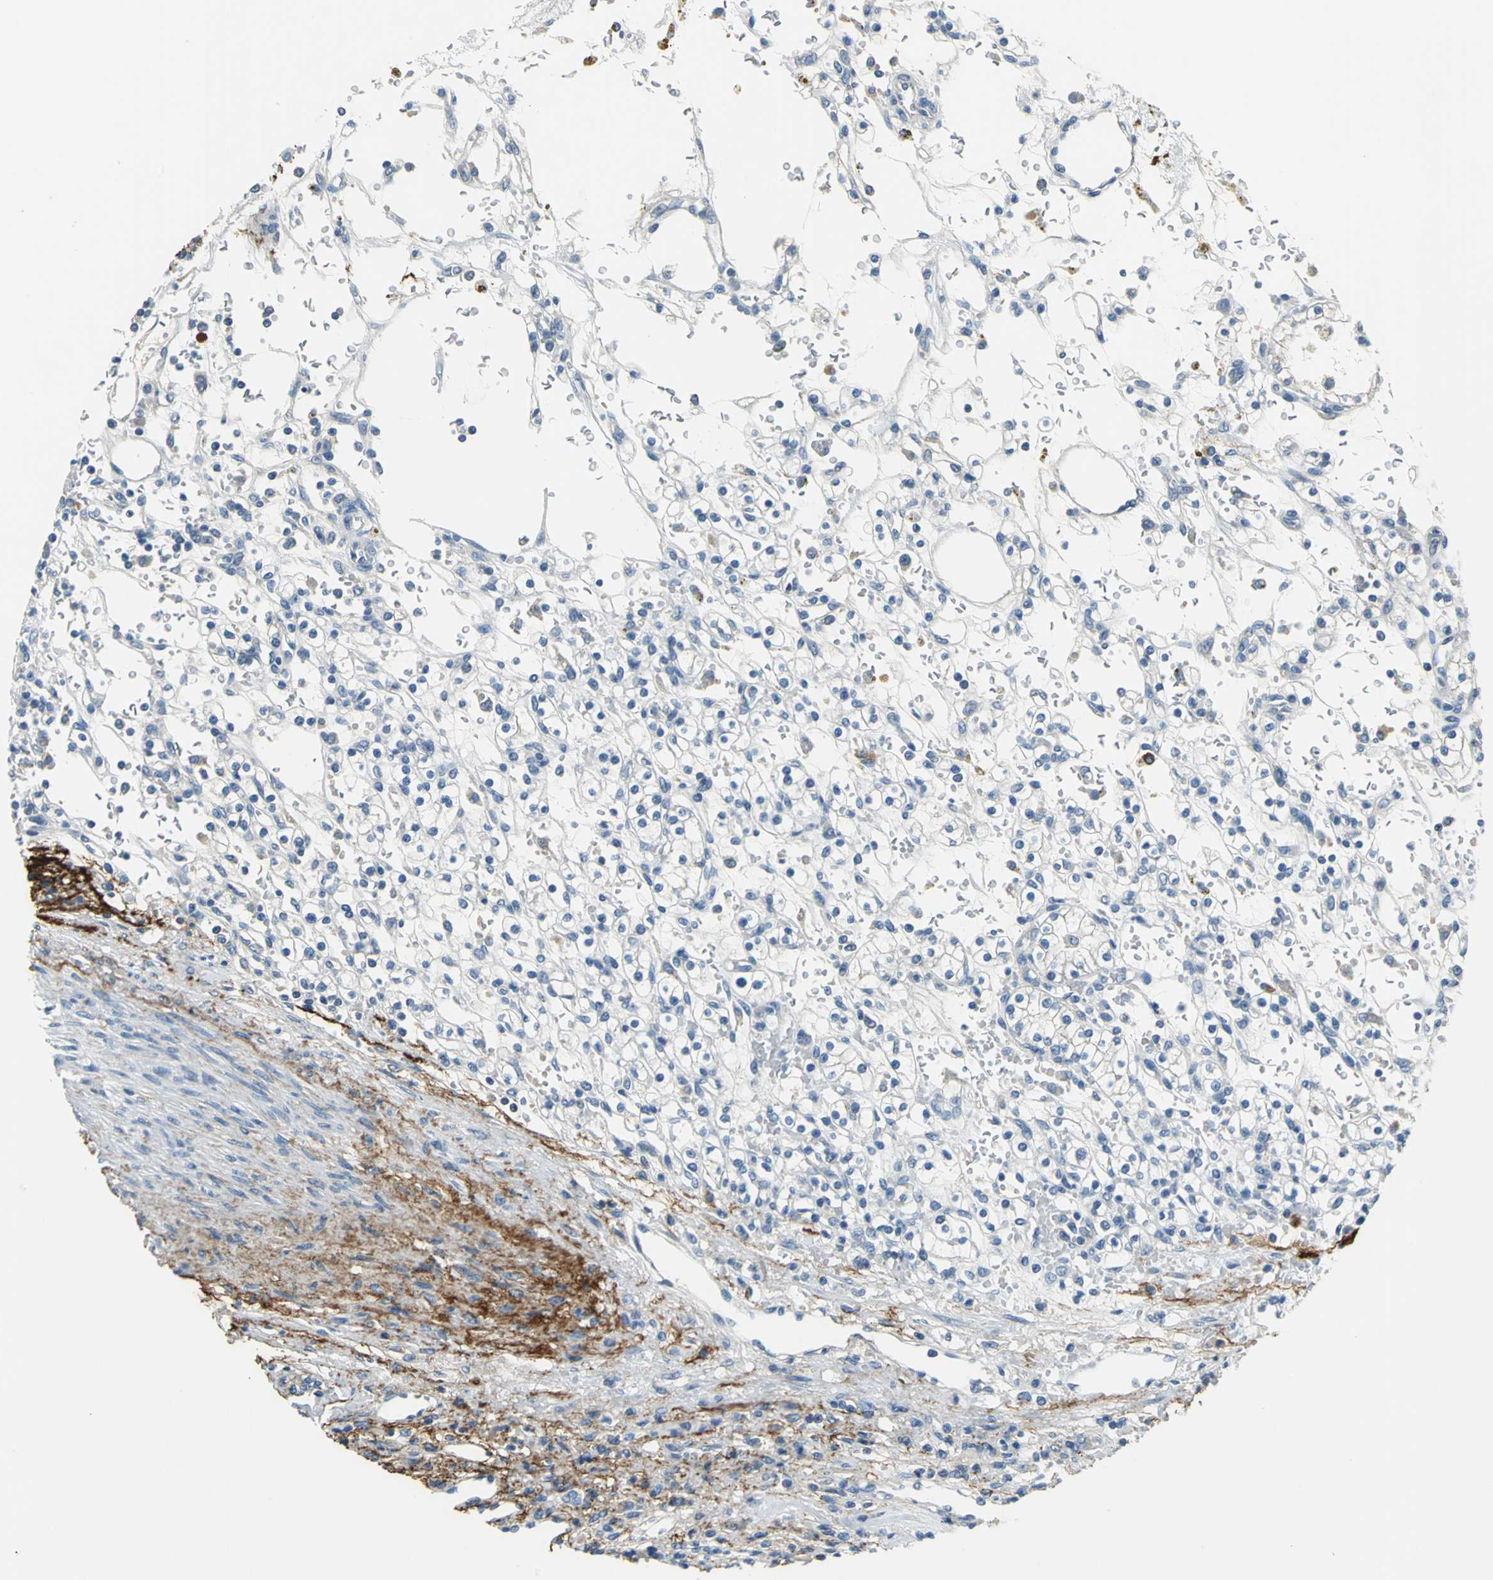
{"staining": {"intensity": "negative", "quantity": "none", "location": "none"}, "tissue": "renal cancer", "cell_type": "Tumor cells", "image_type": "cancer", "snomed": [{"axis": "morphology", "description": "Normal tissue, NOS"}, {"axis": "morphology", "description": "Adenocarcinoma, NOS"}, {"axis": "topography", "description": "Kidney"}], "caption": "DAB immunohistochemical staining of adenocarcinoma (renal) demonstrates no significant positivity in tumor cells.", "gene": "SLC16A7", "patient": {"sex": "female", "age": 55}}